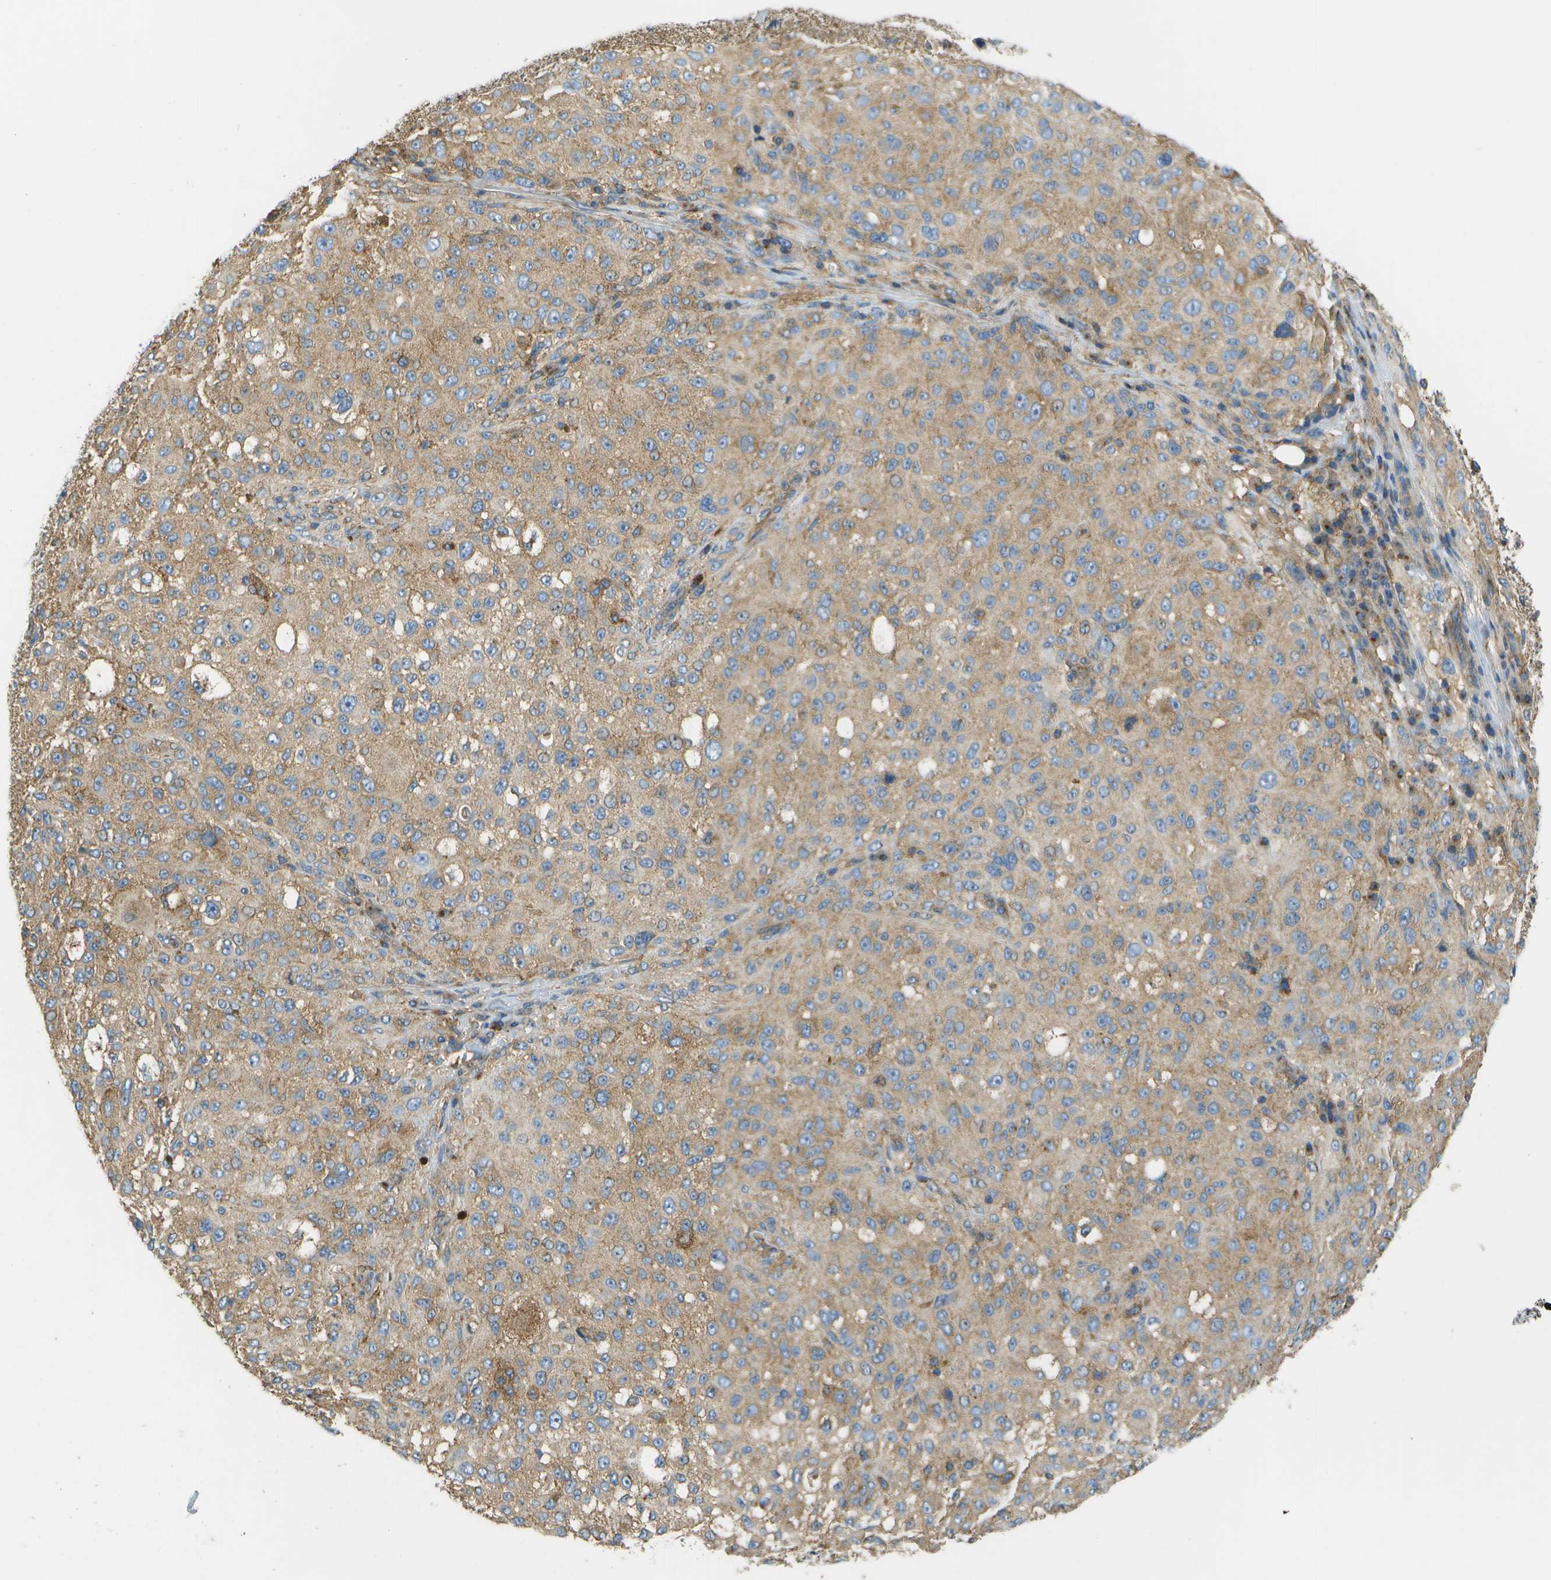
{"staining": {"intensity": "weak", "quantity": ">75%", "location": "cytoplasmic/membranous"}, "tissue": "melanoma", "cell_type": "Tumor cells", "image_type": "cancer", "snomed": [{"axis": "morphology", "description": "Necrosis, NOS"}, {"axis": "morphology", "description": "Malignant melanoma, NOS"}, {"axis": "topography", "description": "Skin"}], "caption": "Human malignant melanoma stained for a protein (brown) exhibits weak cytoplasmic/membranous positive staining in approximately >75% of tumor cells.", "gene": "CLTC", "patient": {"sex": "female", "age": 87}}